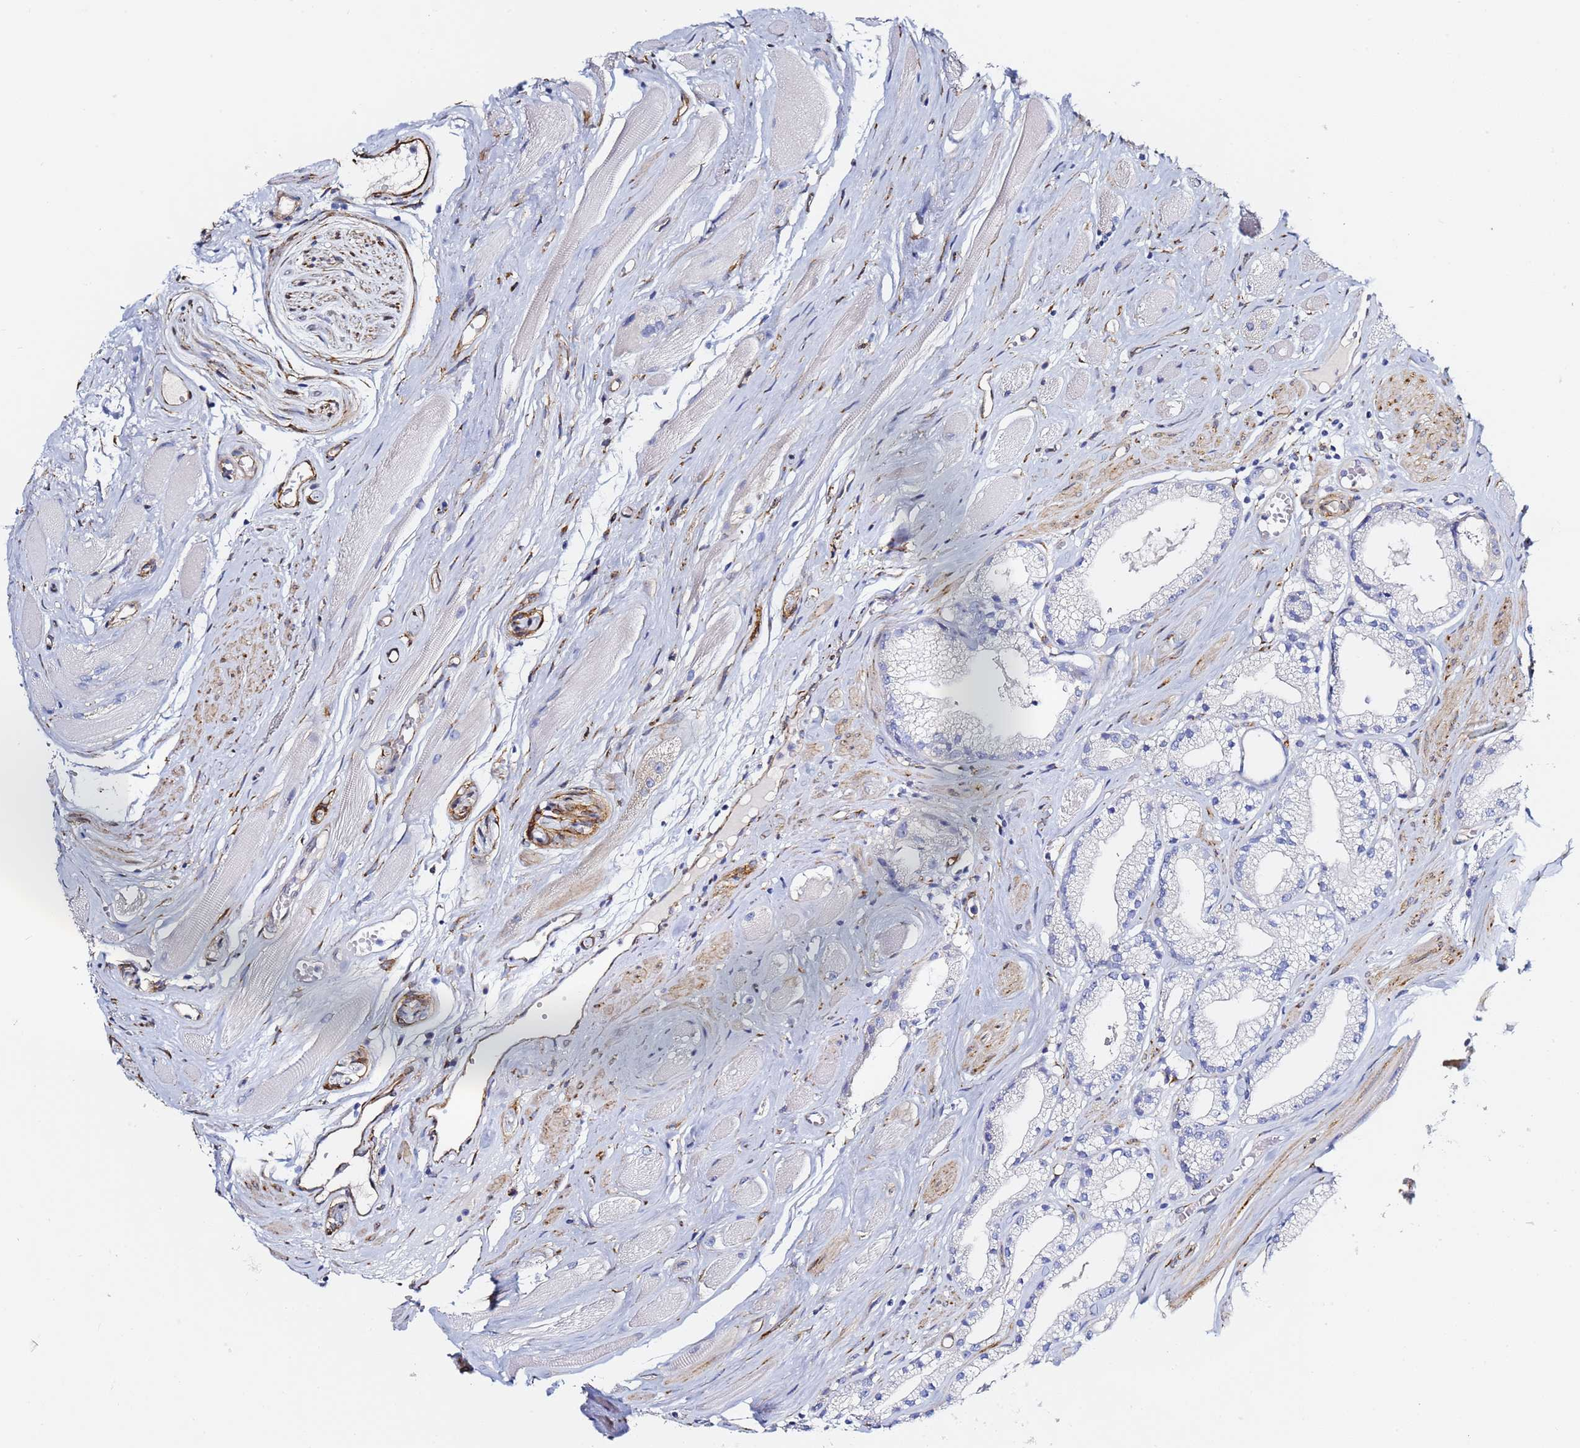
{"staining": {"intensity": "negative", "quantity": "none", "location": "none"}, "tissue": "prostate cancer", "cell_type": "Tumor cells", "image_type": "cancer", "snomed": [{"axis": "morphology", "description": "Adenocarcinoma, High grade"}, {"axis": "topography", "description": "Prostate"}], "caption": "An immunohistochemistry photomicrograph of prostate cancer (high-grade adenocarcinoma) is shown. There is no staining in tumor cells of prostate cancer (high-grade adenocarcinoma).", "gene": "GDAP2", "patient": {"sex": "male", "age": 67}}